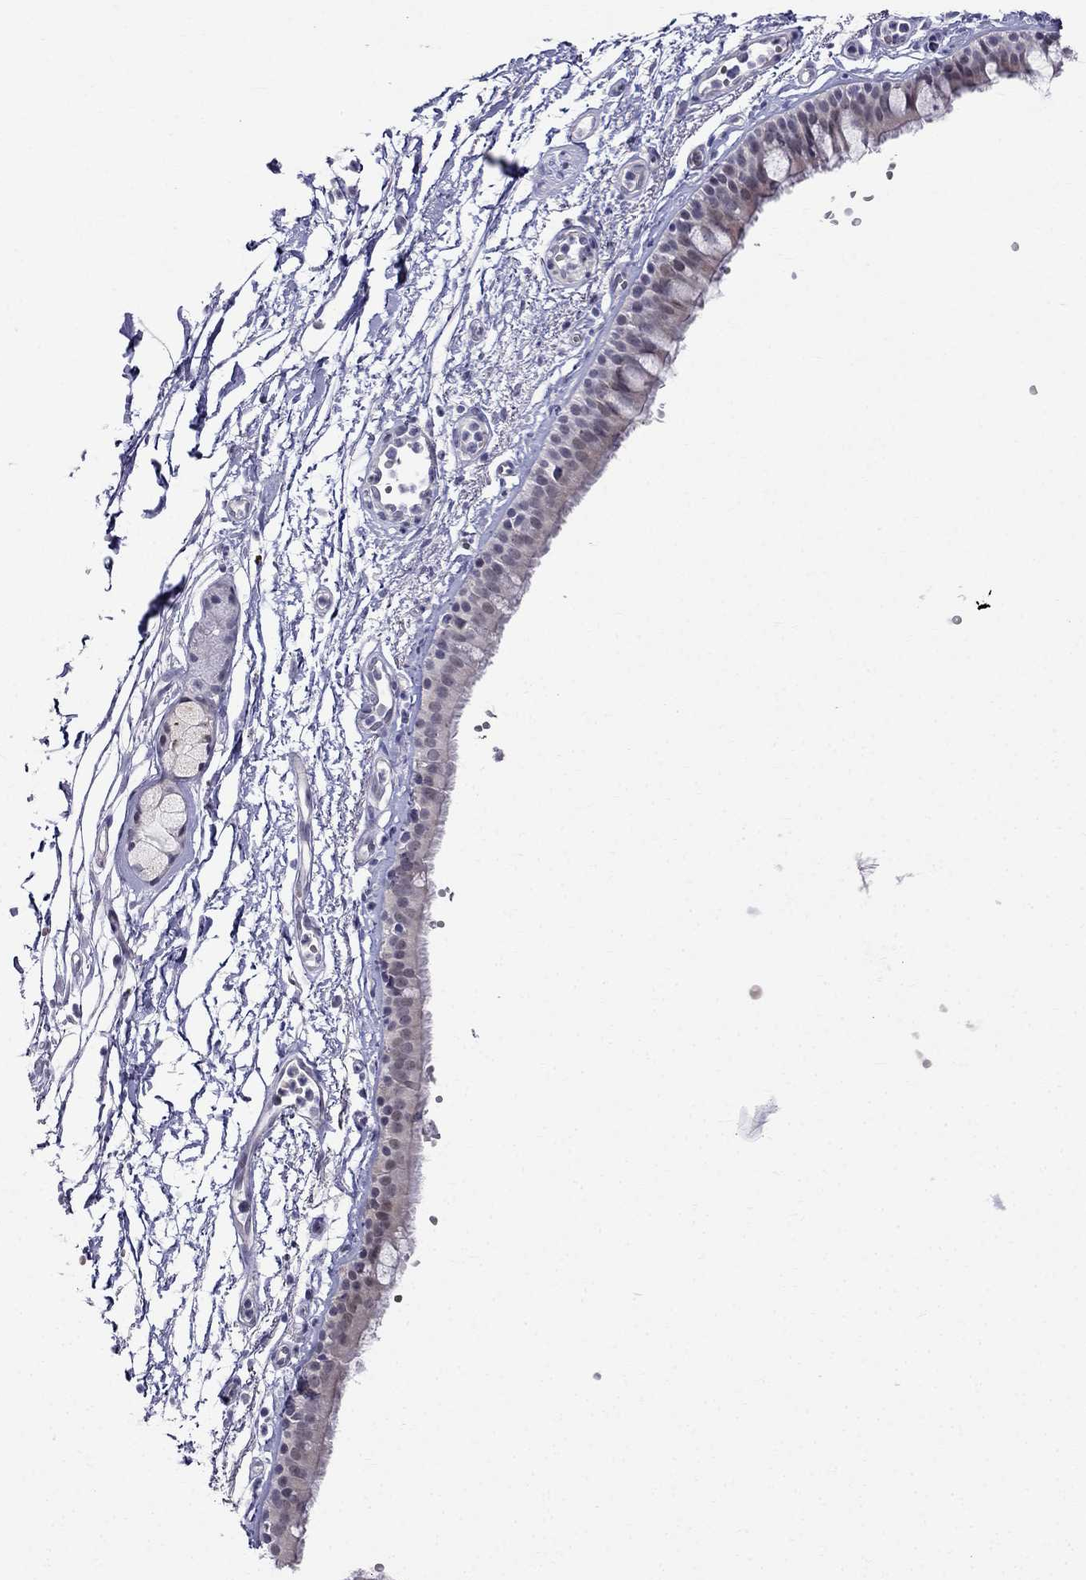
{"staining": {"intensity": "negative", "quantity": "none", "location": "none"}, "tissue": "bronchus", "cell_type": "Respiratory epithelial cells", "image_type": "normal", "snomed": [{"axis": "morphology", "description": "Normal tissue, NOS"}, {"axis": "topography", "description": "Cartilage tissue"}, {"axis": "topography", "description": "Bronchus"}], "caption": "Respiratory epithelial cells show no significant protein positivity in benign bronchus. Nuclei are stained in blue.", "gene": "BAG5", "patient": {"sex": "male", "age": 66}}